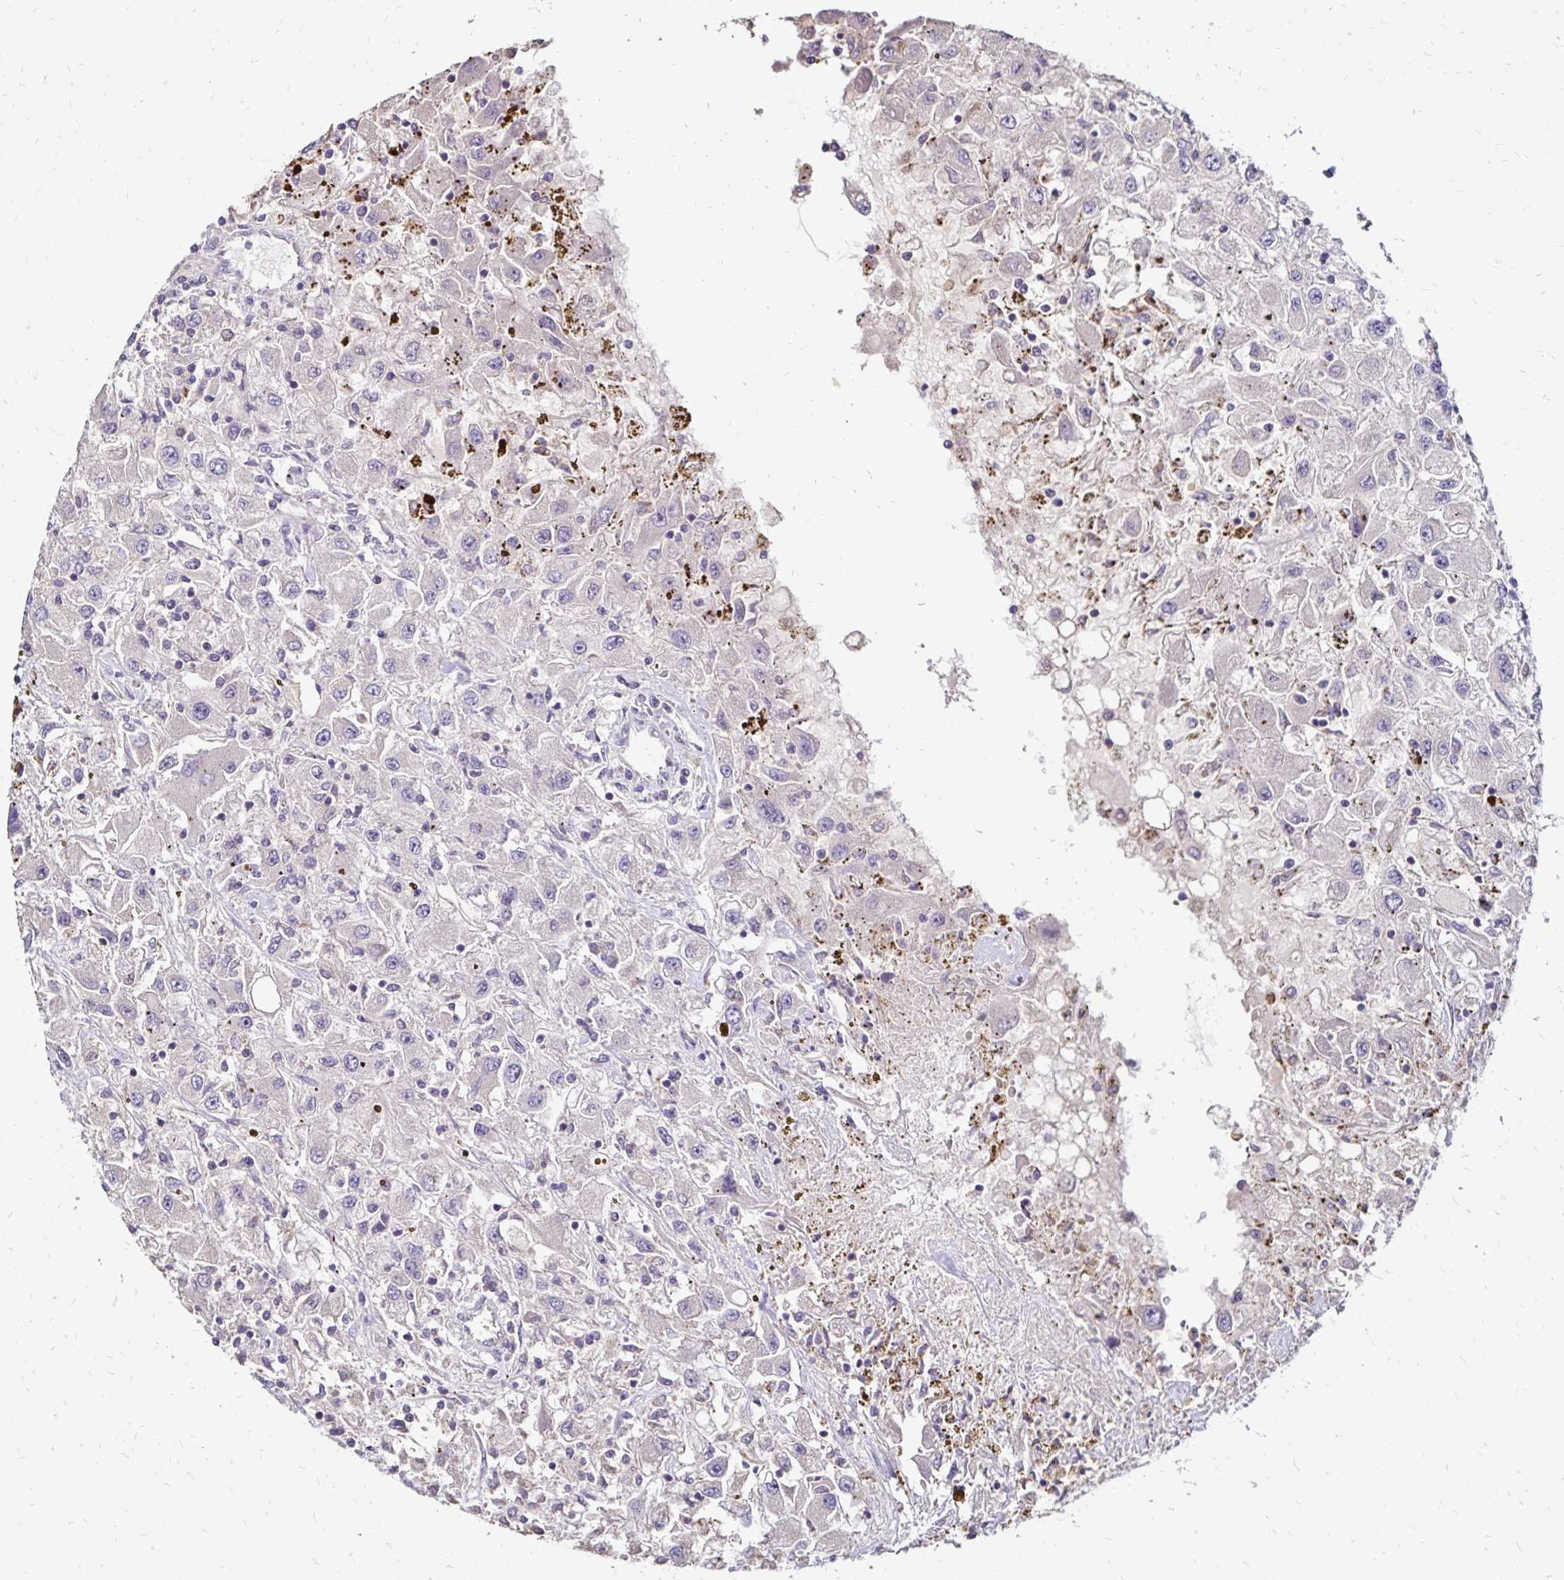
{"staining": {"intensity": "negative", "quantity": "none", "location": "none"}, "tissue": "renal cancer", "cell_type": "Tumor cells", "image_type": "cancer", "snomed": [{"axis": "morphology", "description": "Adenocarcinoma, NOS"}, {"axis": "topography", "description": "Kidney"}], "caption": "Renal cancer (adenocarcinoma) was stained to show a protein in brown. There is no significant positivity in tumor cells. The staining was performed using DAB to visualize the protein expression in brown, while the nuclei were stained in blue with hematoxylin (Magnification: 20x).", "gene": "EMC10", "patient": {"sex": "female", "age": 67}}